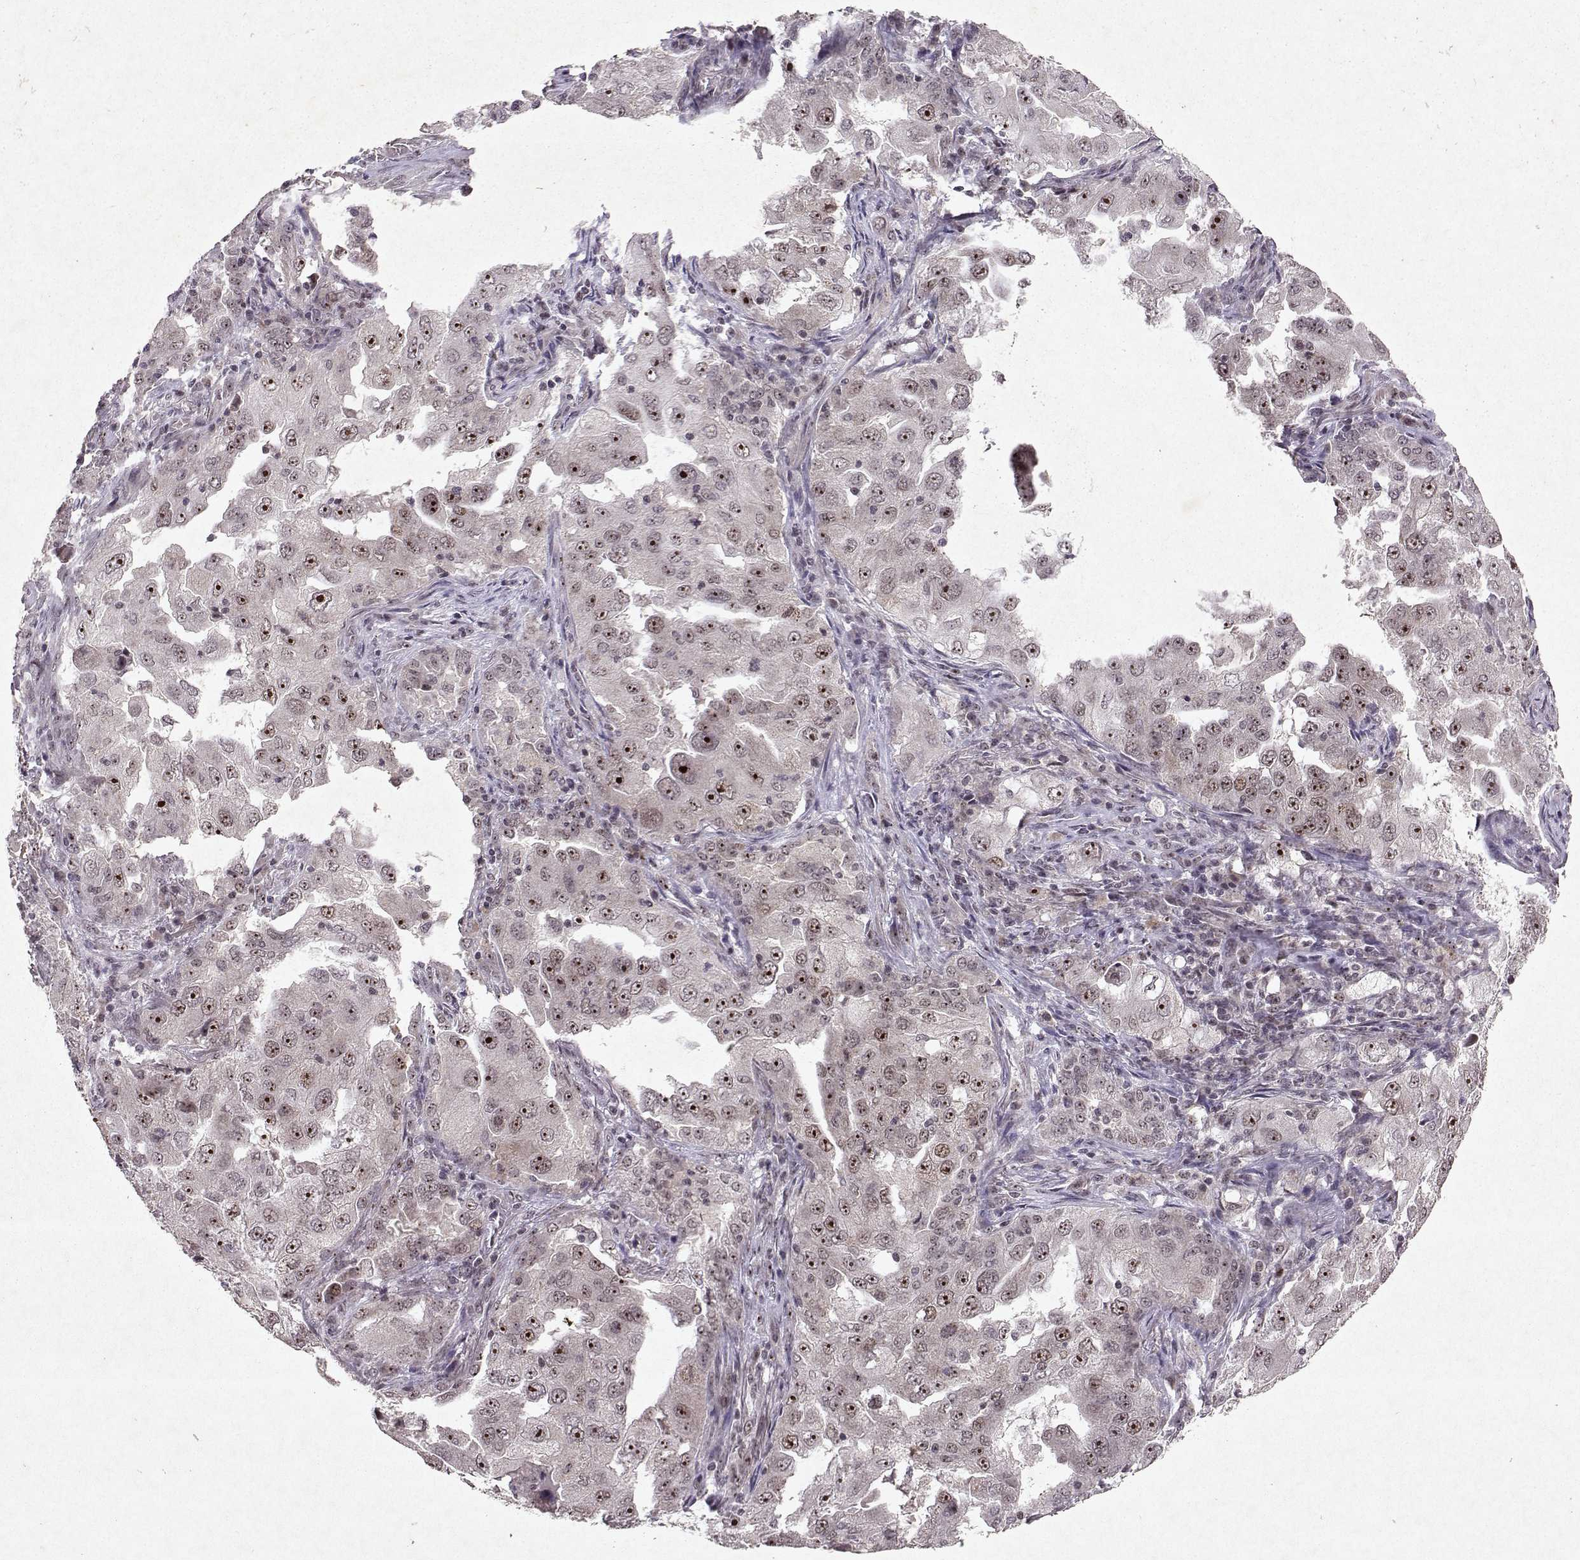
{"staining": {"intensity": "strong", "quantity": "25%-75%", "location": "nuclear"}, "tissue": "lung cancer", "cell_type": "Tumor cells", "image_type": "cancer", "snomed": [{"axis": "morphology", "description": "Adenocarcinoma, NOS"}, {"axis": "topography", "description": "Lung"}], "caption": "Human lung cancer (adenocarcinoma) stained for a protein (brown) demonstrates strong nuclear positive expression in about 25%-75% of tumor cells.", "gene": "DDX56", "patient": {"sex": "female", "age": 61}}